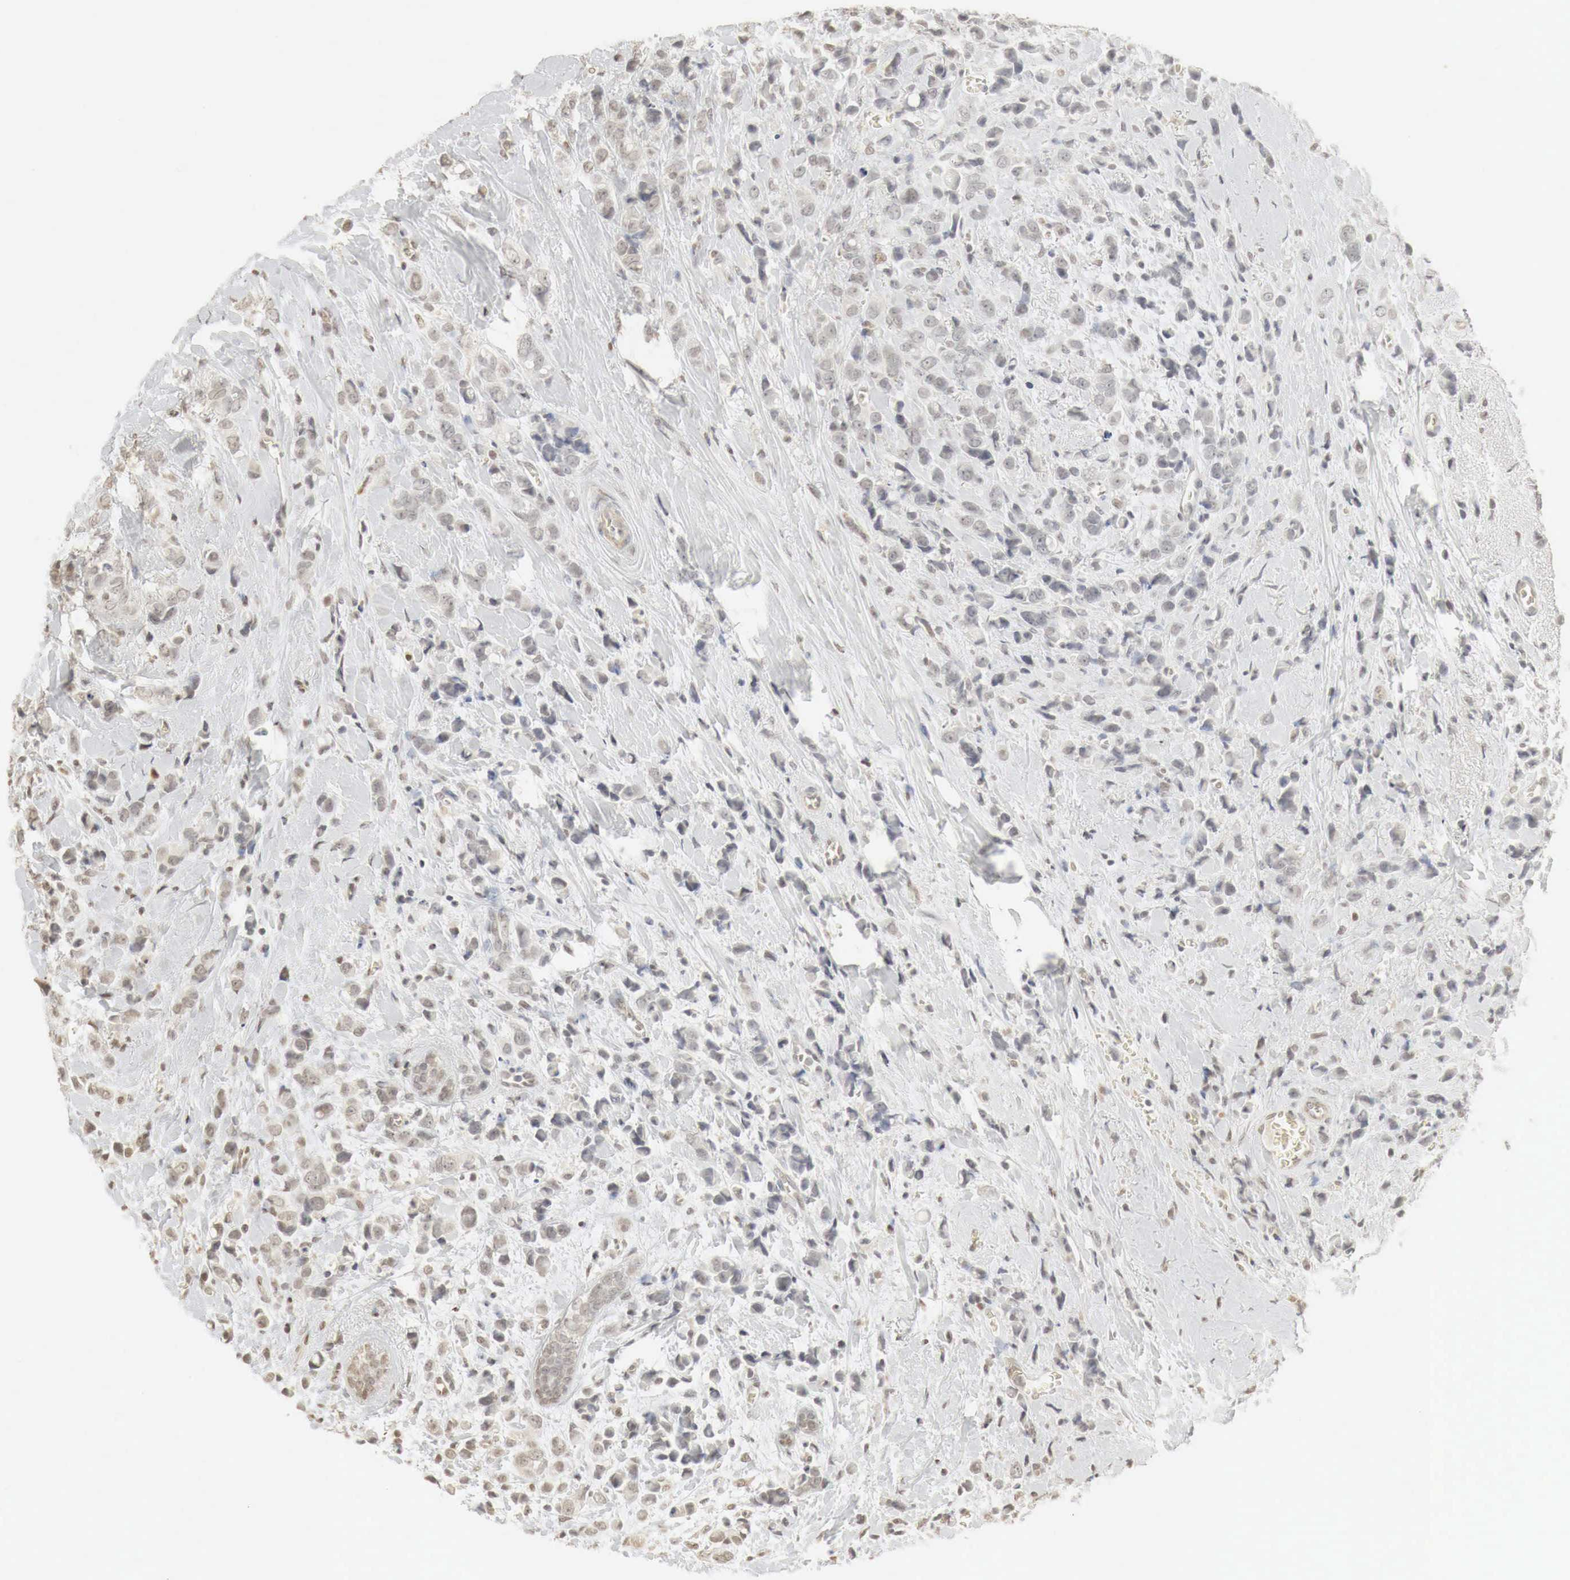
{"staining": {"intensity": "negative", "quantity": "none", "location": "none"}, "tissue": "breast cancer", "cell_type": "Tumor cells", "image_type": "cancer", "snomed": [{"axis": "morphology", "description": "Lobular carcinoma"}, {"axis": "topography", "description": "Breast"}], "caption": "Photomicrograph shows no significant protein positivity in tumor cells of lobular carcinoma (breast). (Stains: DAB immunohistochemistry (IHC) with hematoxylin counter stain, Microscopy: brightfield microscopy at high magnification).", "gene": "ERBB4", "patient": {"sex": "female", "age": 57}}